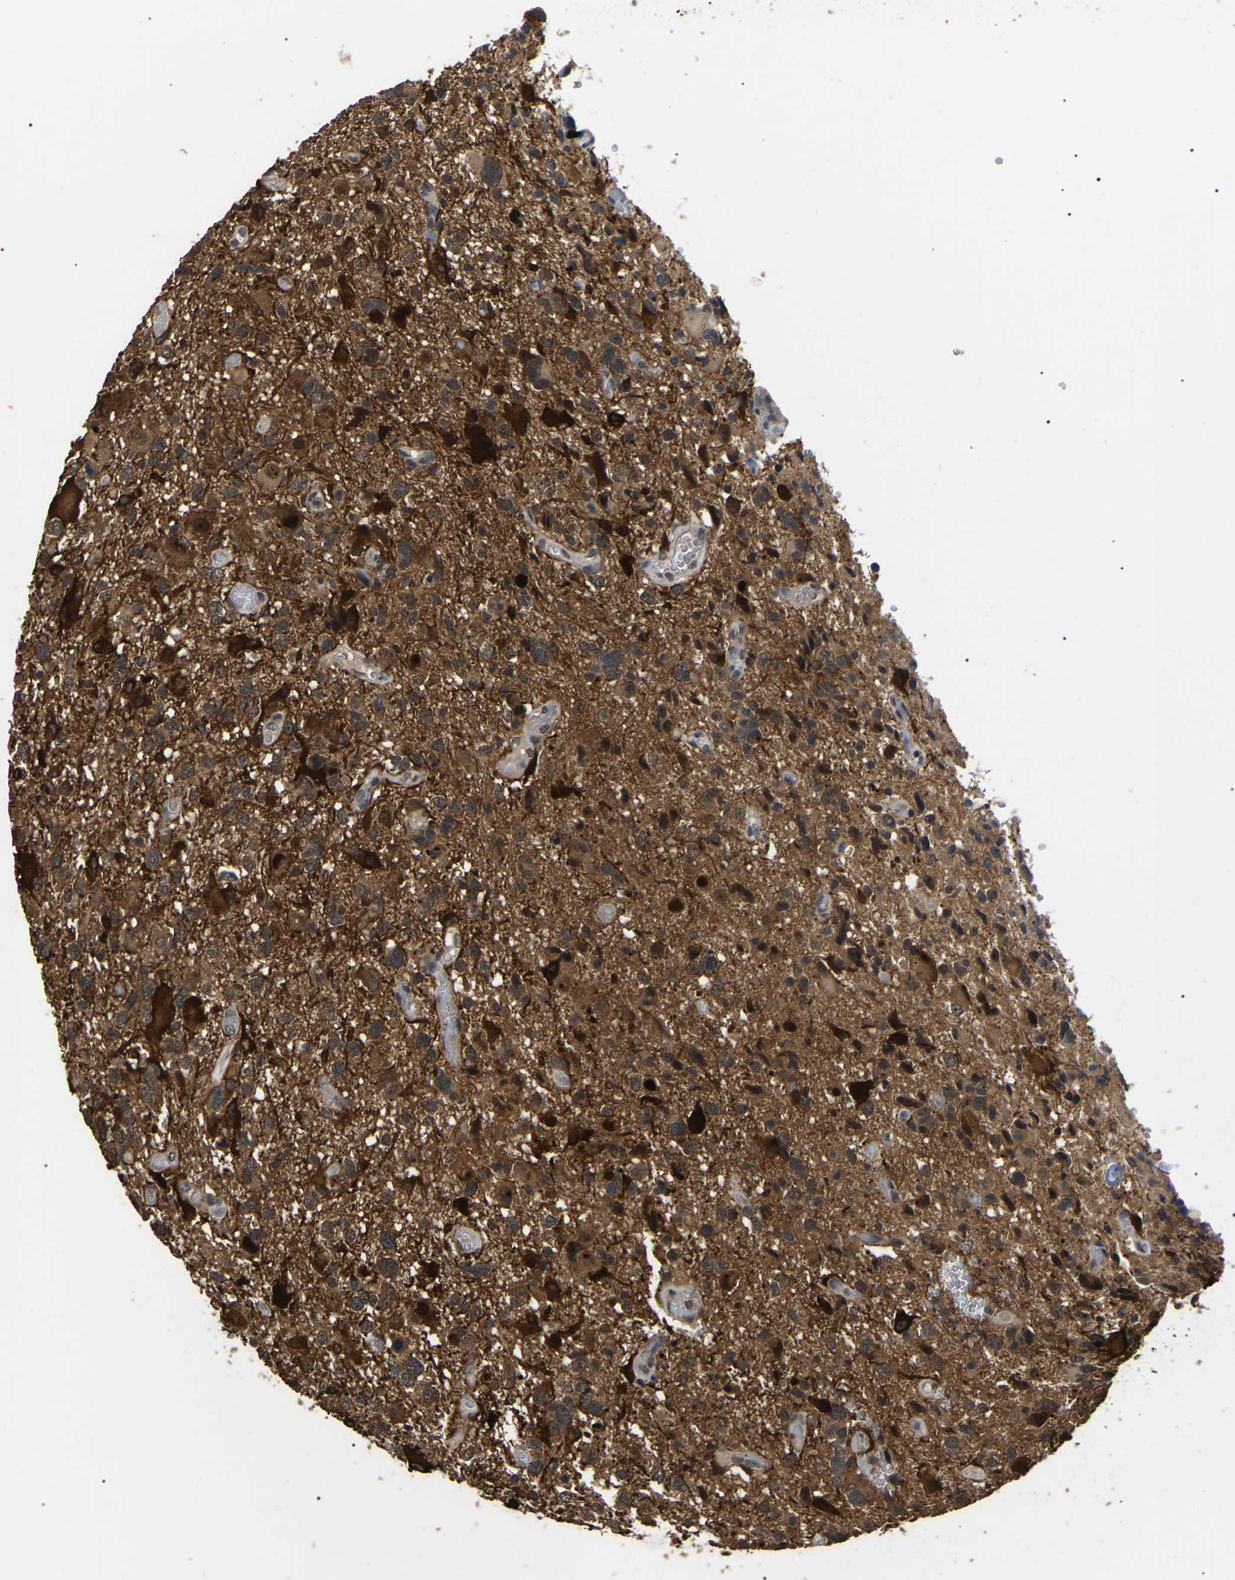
{"staining": {"intensity": "moderate", "quantity": ">75%", "location": "cytoplasmic/membranous"}, "tissue": "glioma", "cell_type": "Tumor cells", "image_type": "cancer", "snomed": [{"axis": "morphology", "description": "Glioma, malignant, High grade"}, {"axis": "topography", "description": "Brain"}], "caption": "Human malignant glioma (high-grade) stained with a protein marker exhibits moderate staining in tumor cells.", "gene": "PPM1E", "patient": {"sex": "male", "age": 33}}